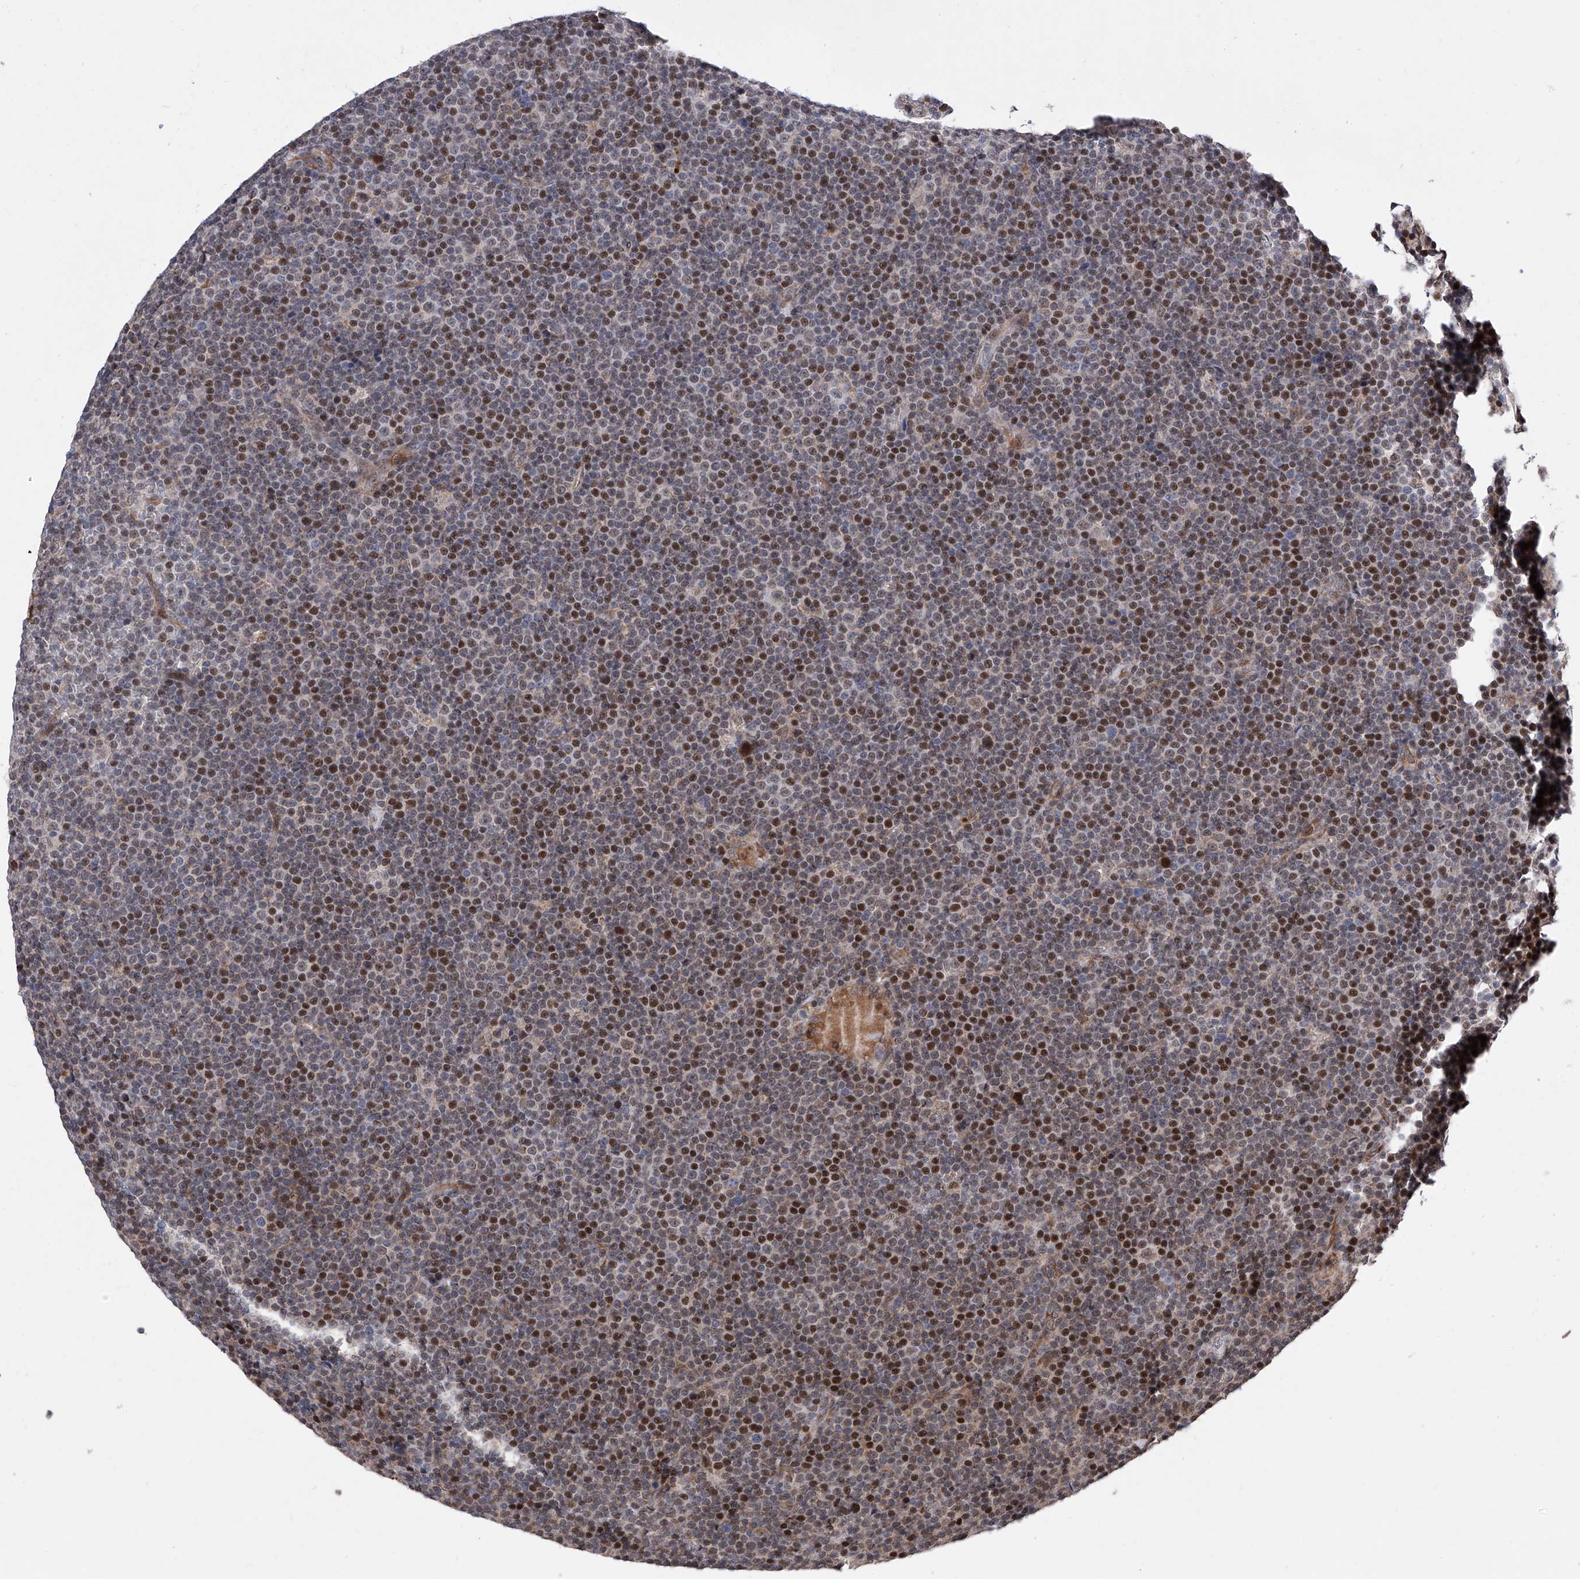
{"staining": {"intensity": "moderate", "quantity": "<25%", "location": "nuclear"}, "tissue": "lymphoma", "cell_type": "Tumor cells", "image_type": "cancer", "snomed": [{"axis": "morphology", "description": "Malignant lymphoma, non-Hodgkin's type, Low grade"}, {"axis": "topography", "description": "Lymph node"}], "caption": "About <25% of tumor cells in human lymphoma display moderate nuclear protein staining as visualized by brown immunohistochemical staining.", "gene": "FARP2", "patient": {"sex": "female", "age": 67}}